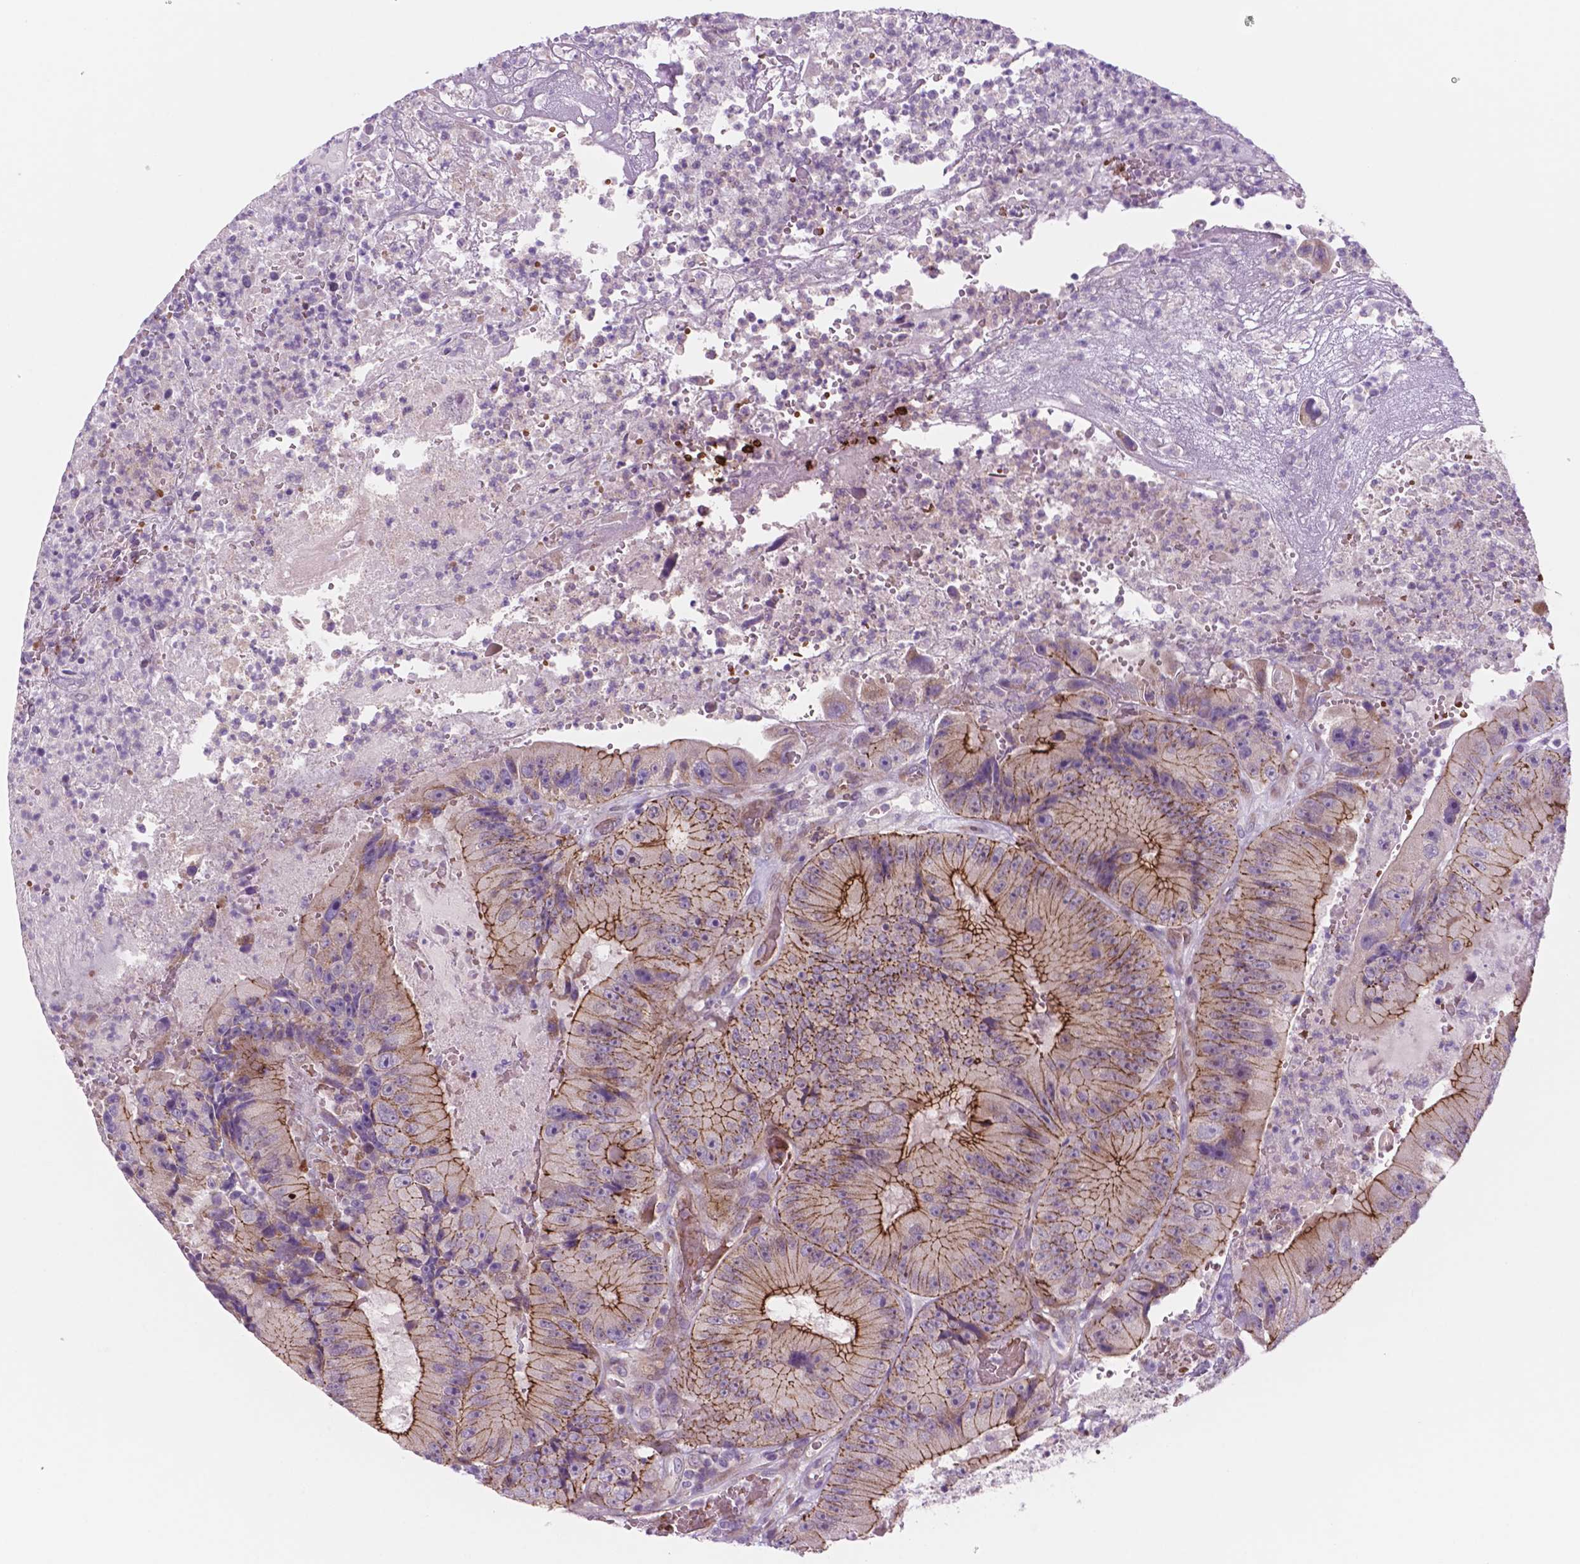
{"staining": {"intensity": "moderate", "quantity": ">75%", "location": "cytoplasmic/membranous"}, "tissue": "colorectal cancer", "cell_type": "Tumor cells", "image_type": "cancer", "snomed": [{"axis": "morphology", "description": "Adenocarcinoma, NOS"}, {"axis": "topography", "description": "Colon"}], "caption": "A brown stain shows moderate cytoplasmic/membranous expression of a protein in human colorectal cancer tumor cells.", "gene": "RND3", "patient": {"sex": "female", "age": 86}}